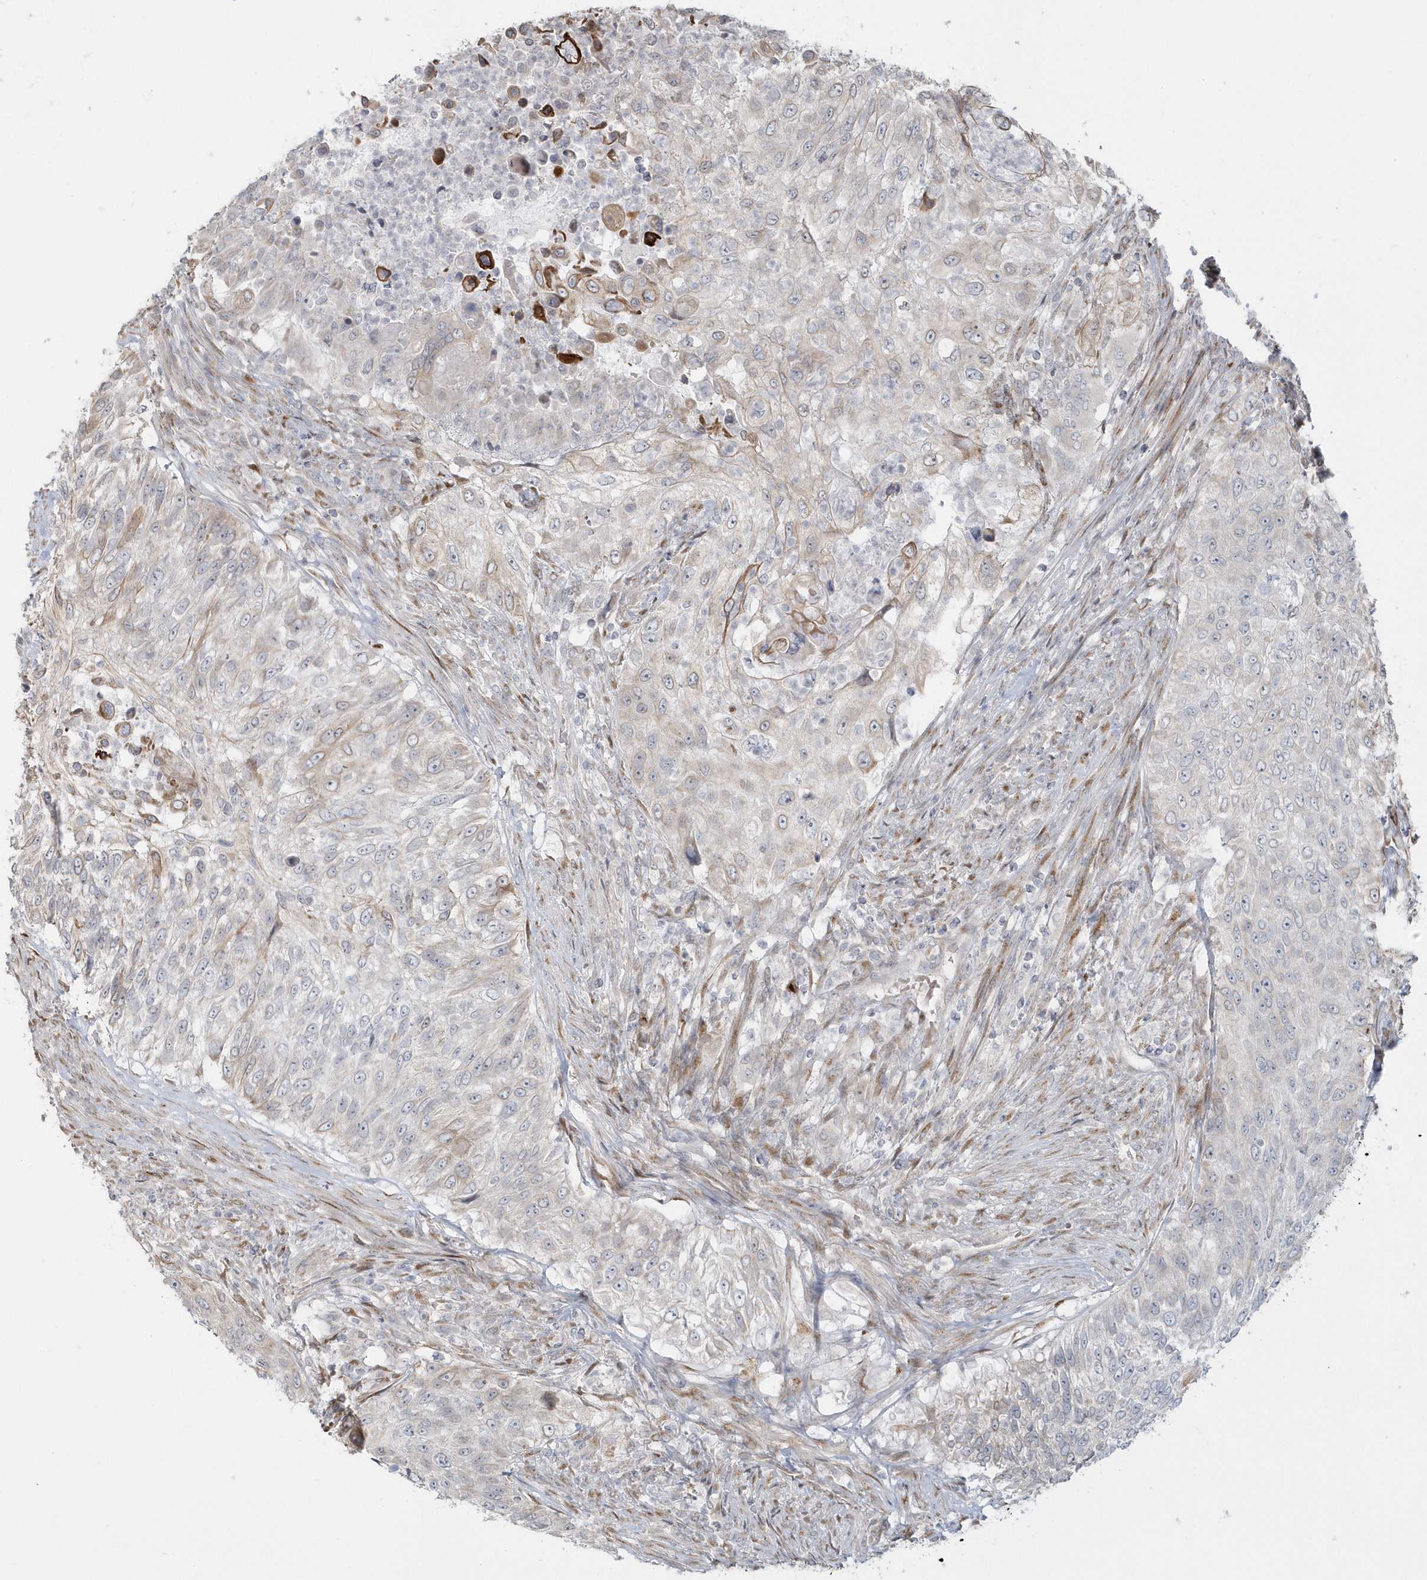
{"staining": {"intensity": "moderate", "quantity": "<25%", "location": "cytoplasmic/membranous"}, "tissue": "urothelial cancer", "cell_type": "Tumor cells", "image_type": "cancer", "snomed": [{"axis": "morphology", "description": "Urothelial carcinoma, High grade"}, {"axis": "topography", "description": "Urinary bladder"}], "caption": "A photomicrograph showing moderate cytoplasmic/membranous staining in approximately <25% of tumor cells in urothelial cancer, as visualized by brown immunohistochemical staining.", "gene": "DHFR", "patient": {"sex": "female", "age": 60}}